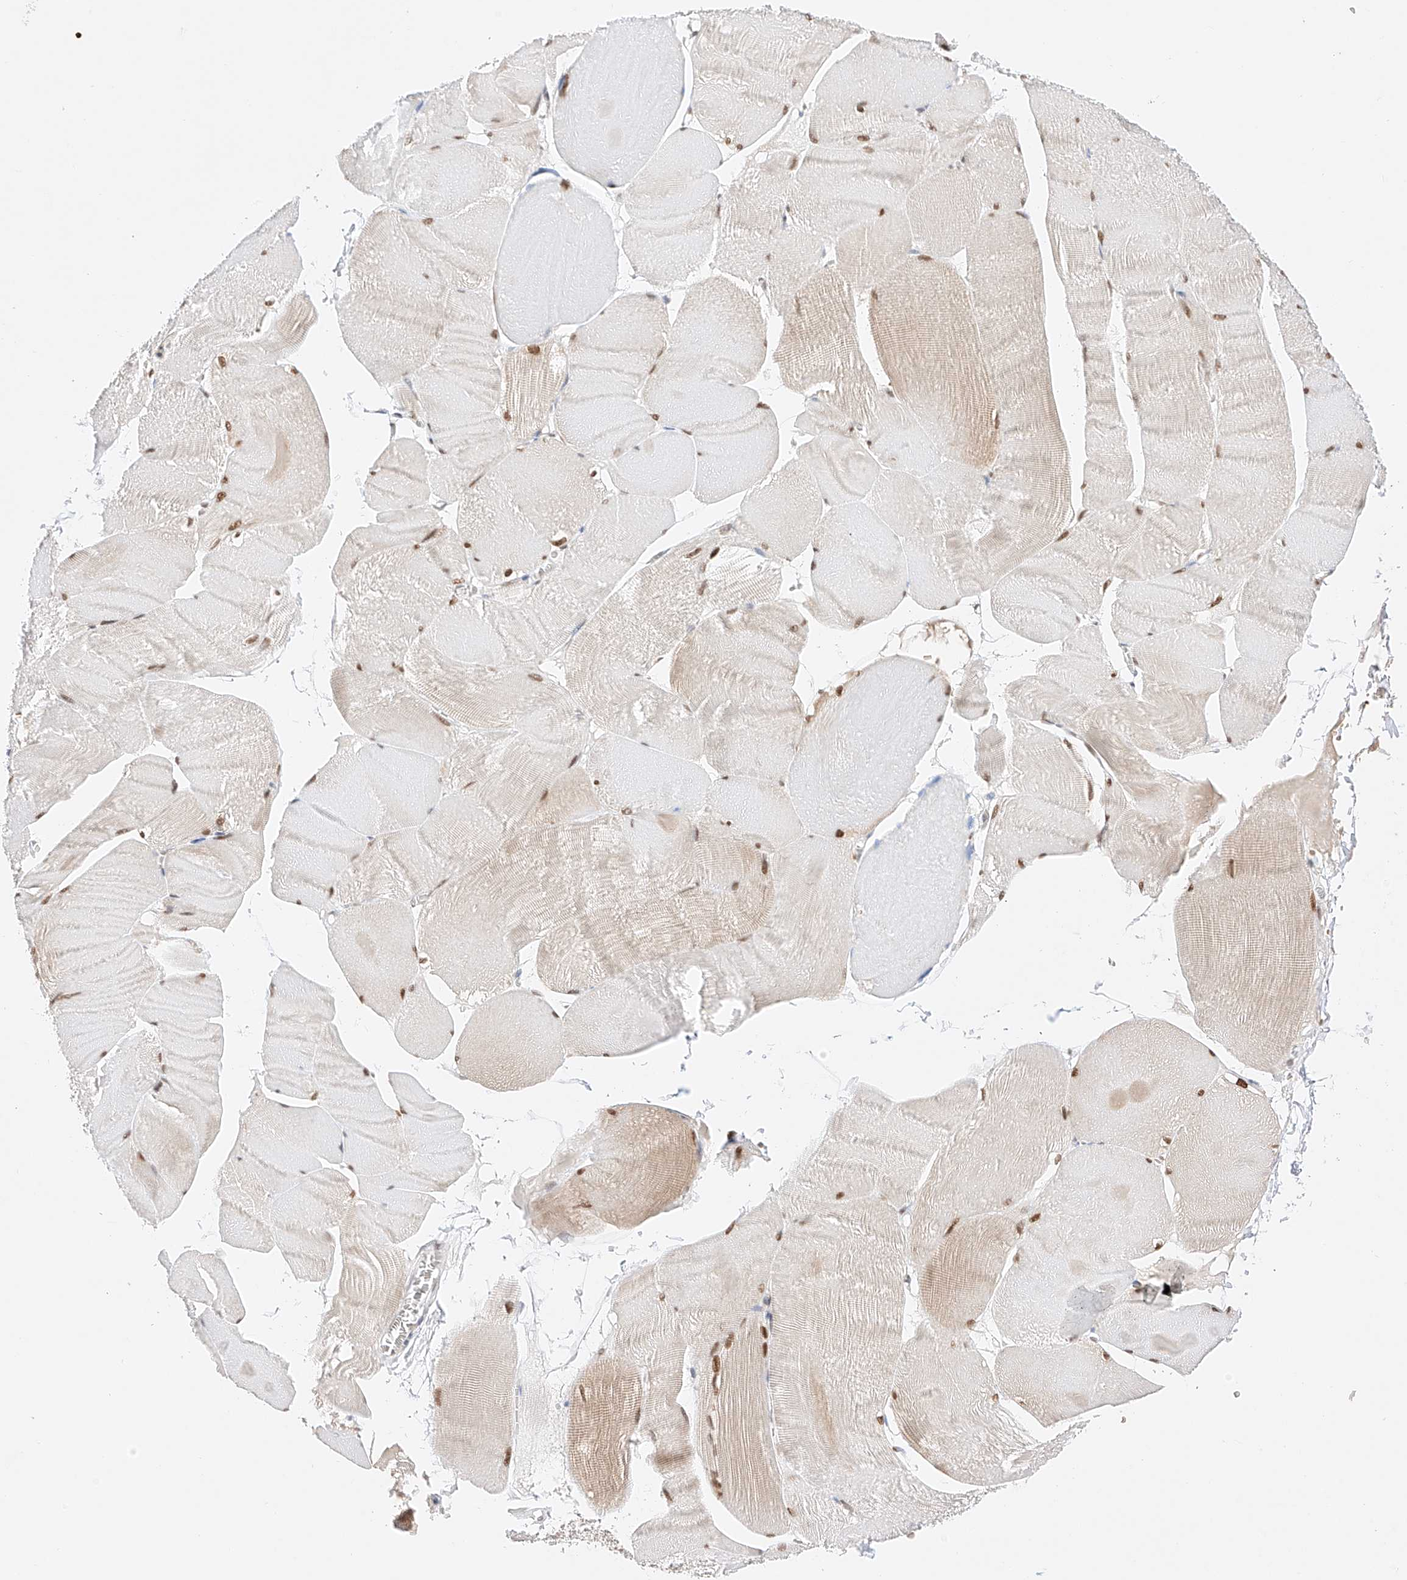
{"staining": {"intensity": "moderate", "quantity": ">75%", "location": "nuclear"}, "tissue": "skeletal muscle", "cell_type": "Myocytes", "image_type": "normal", "snomed": [{"axis": "morphology", "description": "Normal tissue, NOS"}, {"axis": "morphology", "description": "Basal cell carcinoma"}, {"axis": "topography", "description": "Skeletal muscle"}], "caption": "Protein analysis of benign skeletal muscle displays moderate nuclear positivity in approximately >75% of myocytes. The protein of interest is shown in brown color, while the nuclei are stained blue.", "gene": "APIP", "patient": {"sex": "female", "age": 64}}